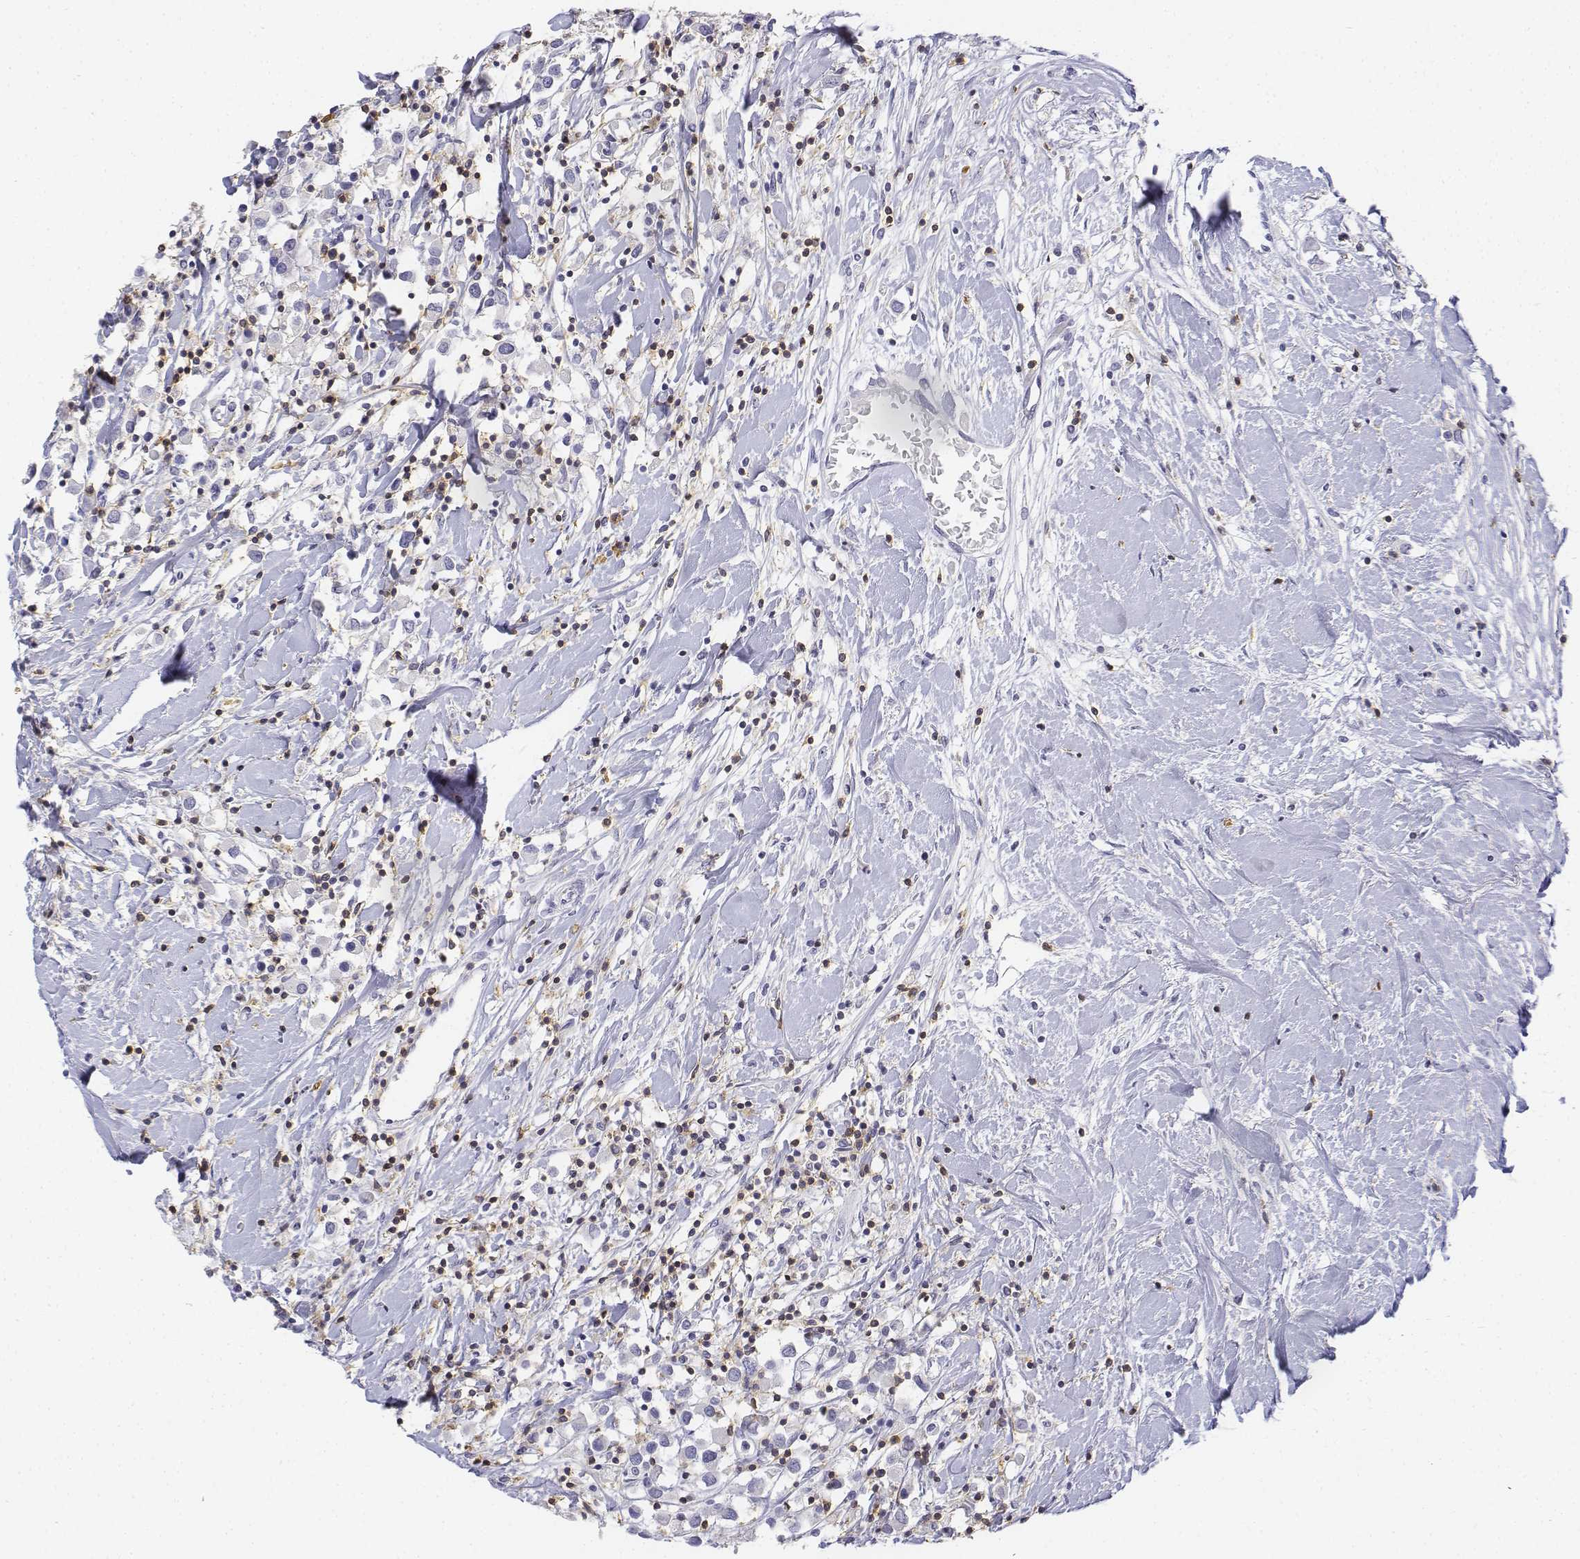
{"staining": {"intensity": "negative", "quantity": "none", "location": "none"}, "tissue": "breast cancer", "cell_type": "Tumor cells", "image_type": "cancer", "snomed": [{"axis": "morphology", "description": "Duct carcinoma"}, {"axis": "topography", "description": "Breast"}], "caption": "High magnification brightfield microscopy of breast cancer stained with DAB (brown) and counterstained with hematoxylin (blue): tumor cells show no significant staining.", "gene": "CD3E", "patient": {"sex": "female", "age": 61}}